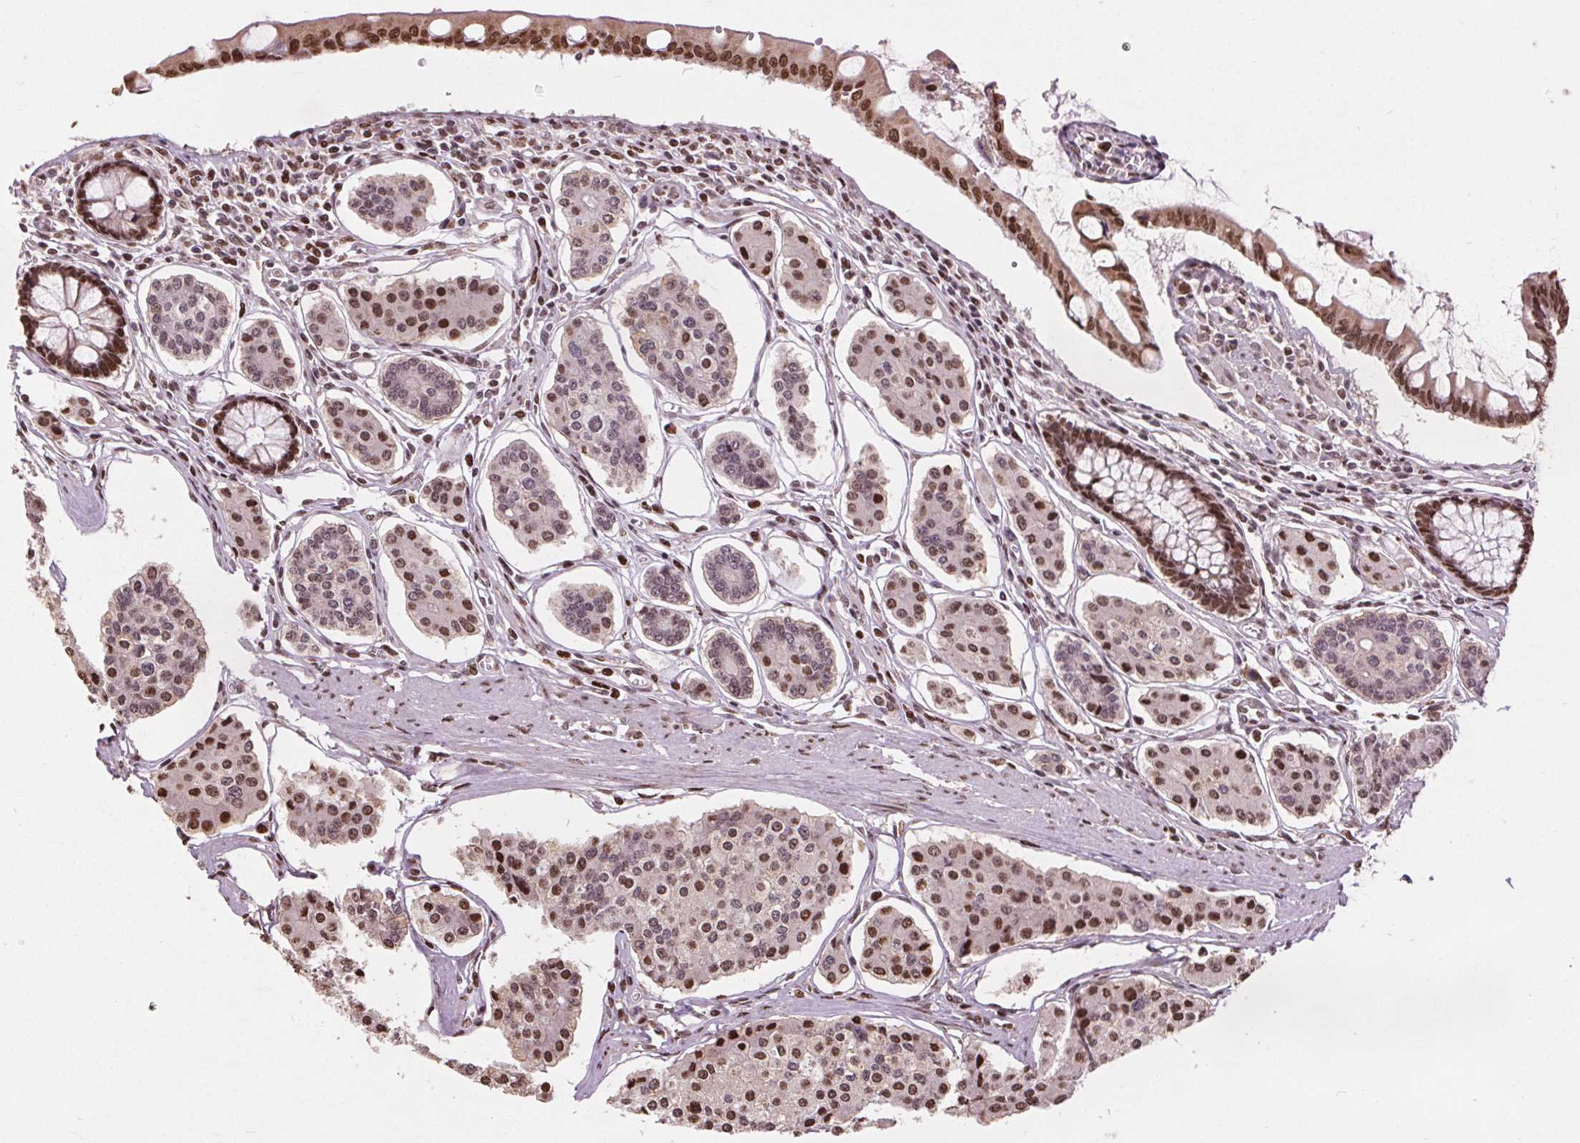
{"staining": {"intensity": "strong", "quantity": "<25%", "location": "nuclear"}, "tissue": "carcinoid", "cell_type": "Tumor cells", "image_type": "cancer", "snomed": [{"axis": "morphology", "description": "Carcinoid, malignant, NOS"}, {"axis": "topography", "description": "Small intestine"}], "caption": "A photomicrograph of carcinoid stained for a protein exhibits strong nuclear brown staining in tumor cells. The protein of interest is shown in brown color, while the nuclei are stained blue.", "gene": "ISLR2", "patient": {"sex": "female", "age": 65}}